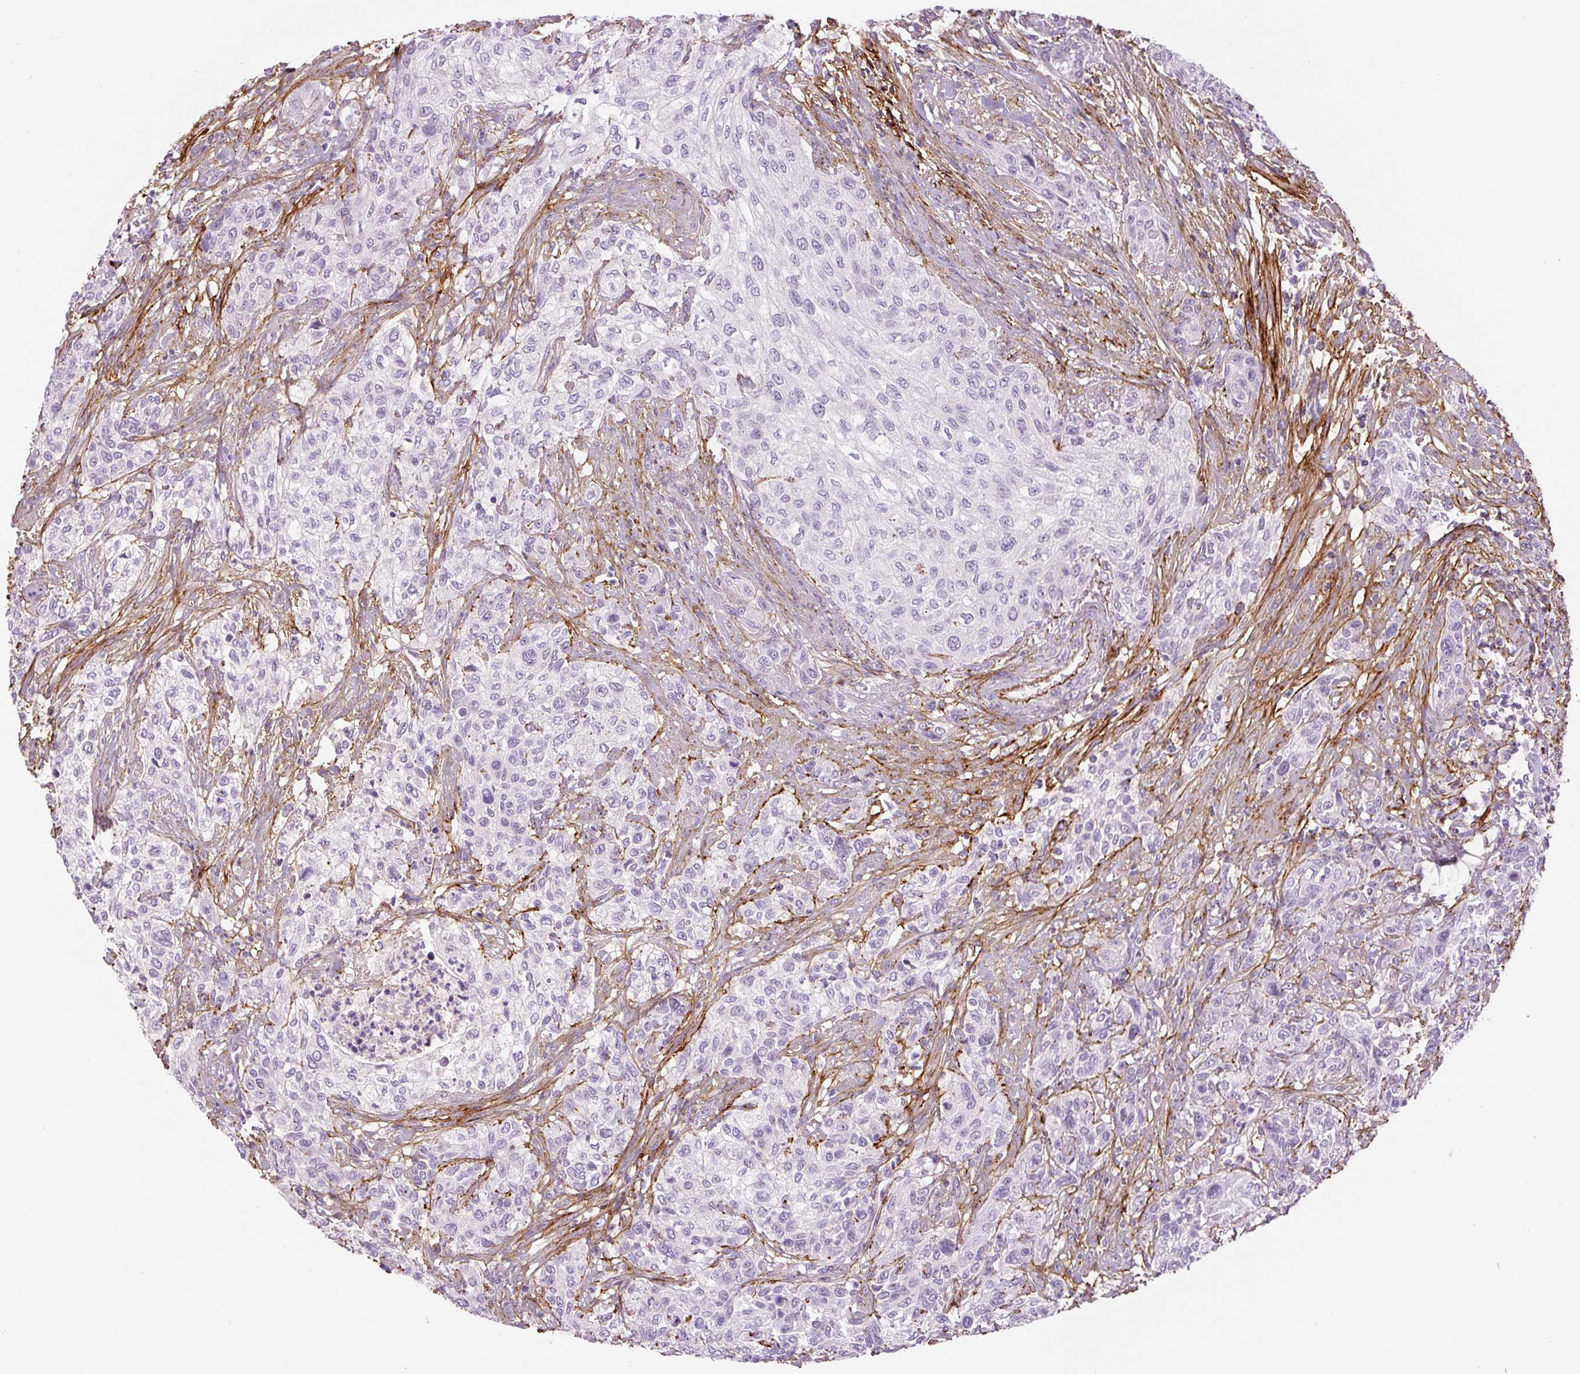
{"staining": {"intensity": "negative", "quantity": "none", "location": "none"}, "tissue": "urothelial cancer", "cell_type": "Tumor cells", "image_type": "cancer", "snomed": [{"axis": "morphology", "description": "Normal tissue, NOS"}, {"axis": "morphology", "description": "Urothelial carcinoma, NOS"}, {"axis": "topography", "description": "Urinary bladder"}, {"axis": "topography", "description": "Peripheral nerve tissue"}], "caption": "A micrograph of transitional cell carcinoma stained for a protein reveals no brown staining in tumor cells.", "gene": "FBN1", "patient": {"sex": "male", "age": 35}}